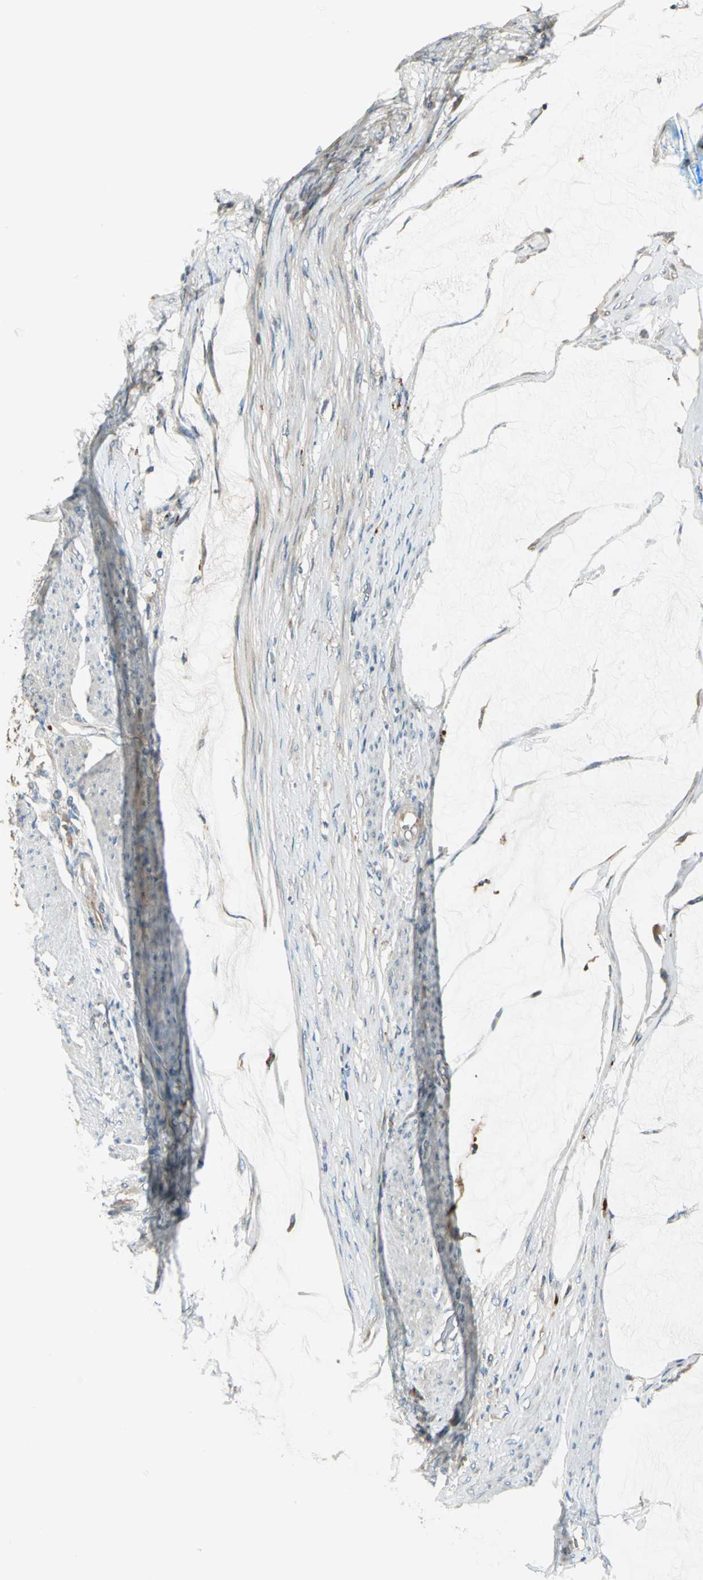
{"staining": {"intensity": "moderate", "quantity": ">75%", "location": "cytoplasmic/membranous"}, "tissue": "colorectal cancer", "cell_type": "Tumor cells", "image_type": "cancer", "snomed": [{"axis": "morphology", "description": "Normal tissue, NOS"}, {"axis": "morphology", "description": "Adenocarcinoma, NOS"}, {"axis": "topography", "description": "Rectum"}, {"axis": "topography", "description": "Peripheral nerve tissue"}], "caption": "Immunohistochemical staining of human colorectal cancer (adenocarcinoma) reveals medium levels of moderate cytoplasmic/membranous protein expression in about >75% of tumor cells.", "gene": "PRKAA1", "patient": {"sex": "female", "age": 77}}